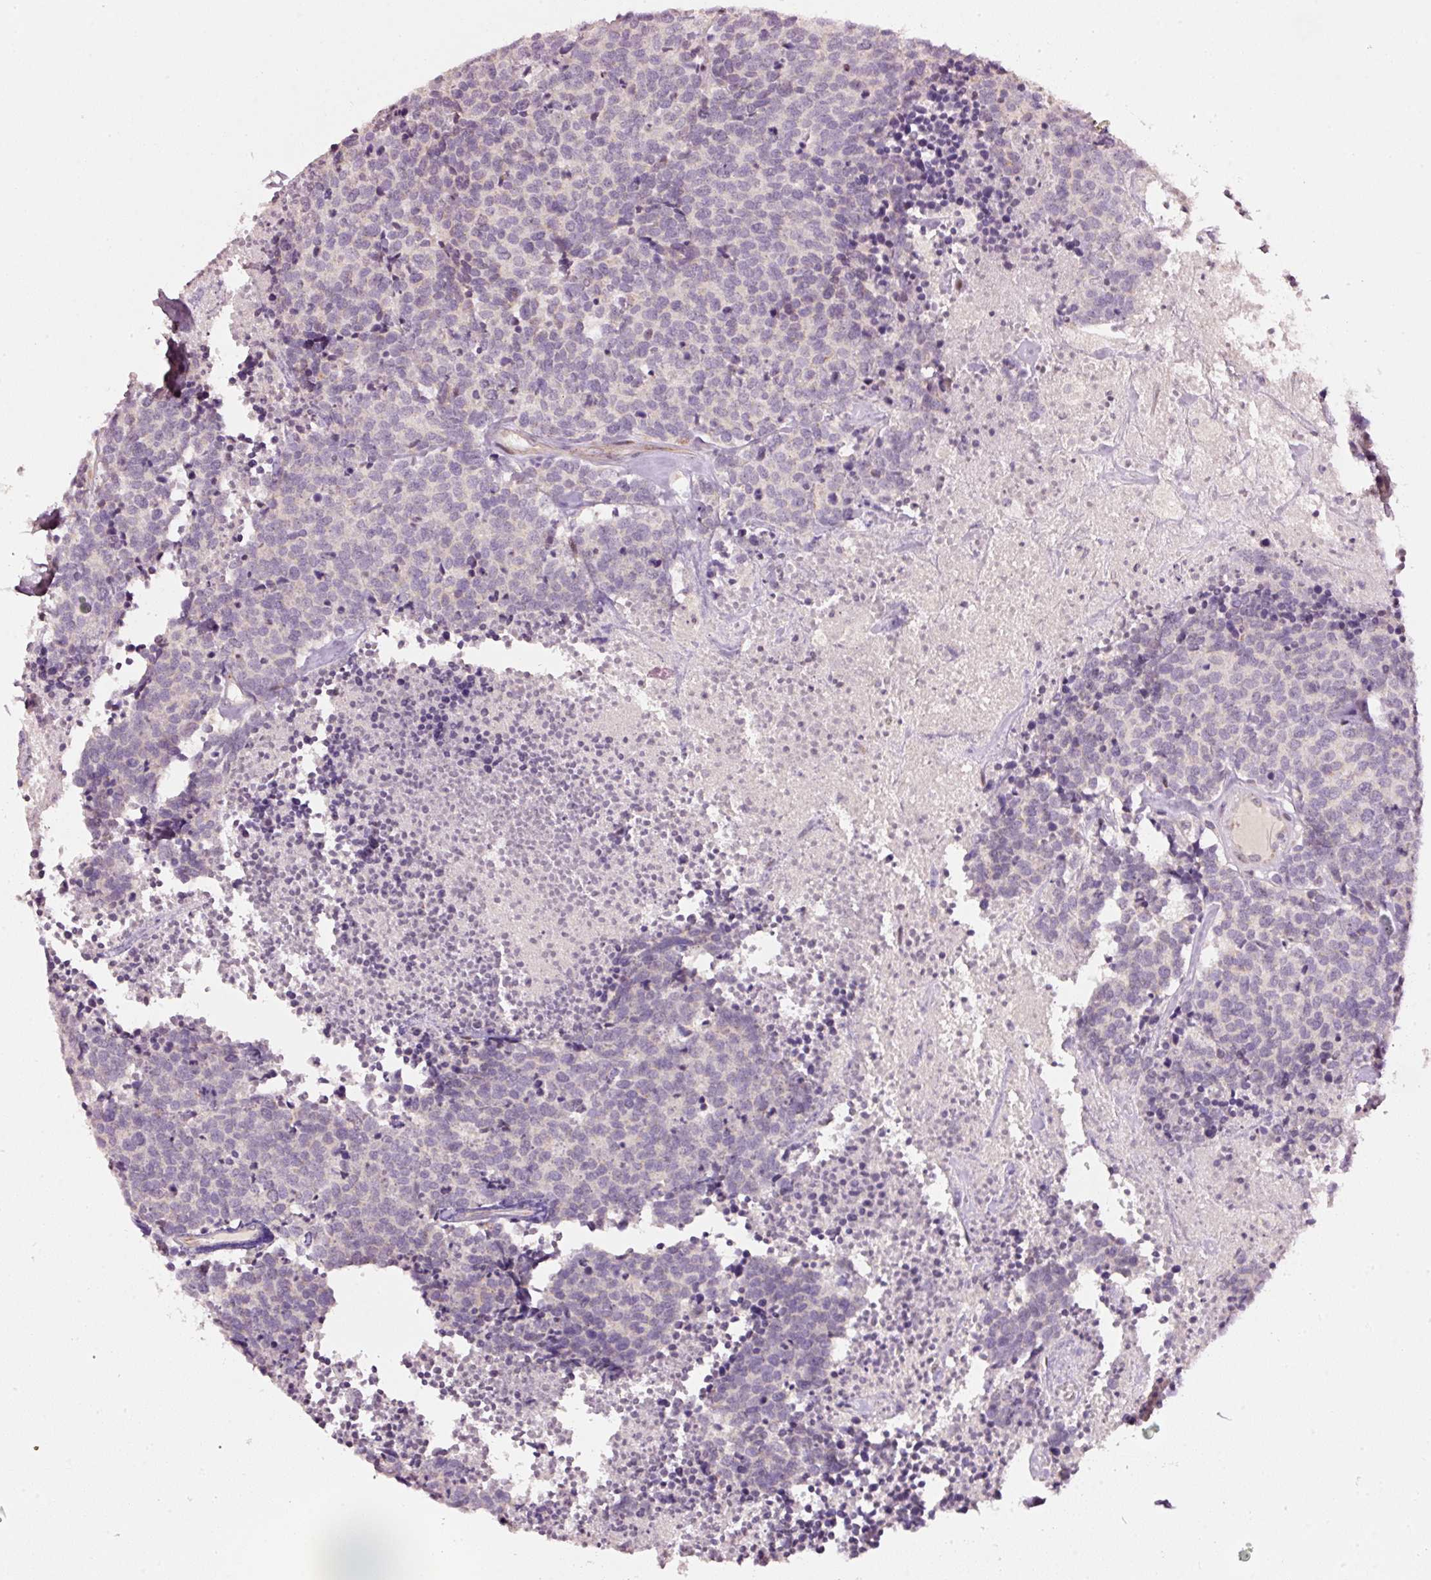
{"staining": {"intensity": "negative", "quantity": "none", "location": "none"}, "tissue": "carcinoid", "cell_type": "Tumor cells", "image_type": "cancer", "snomed": [{"axis": "morphology", "description": "Carcinoid, malignant, NOS"}, {"axis": "topography", "description": "Skin"}], "caption": "Tumor cells show no significant protein staining in malignant carcinoid.", "gene": "TOB2", "patient": {"sex": "female", "age": 79}}